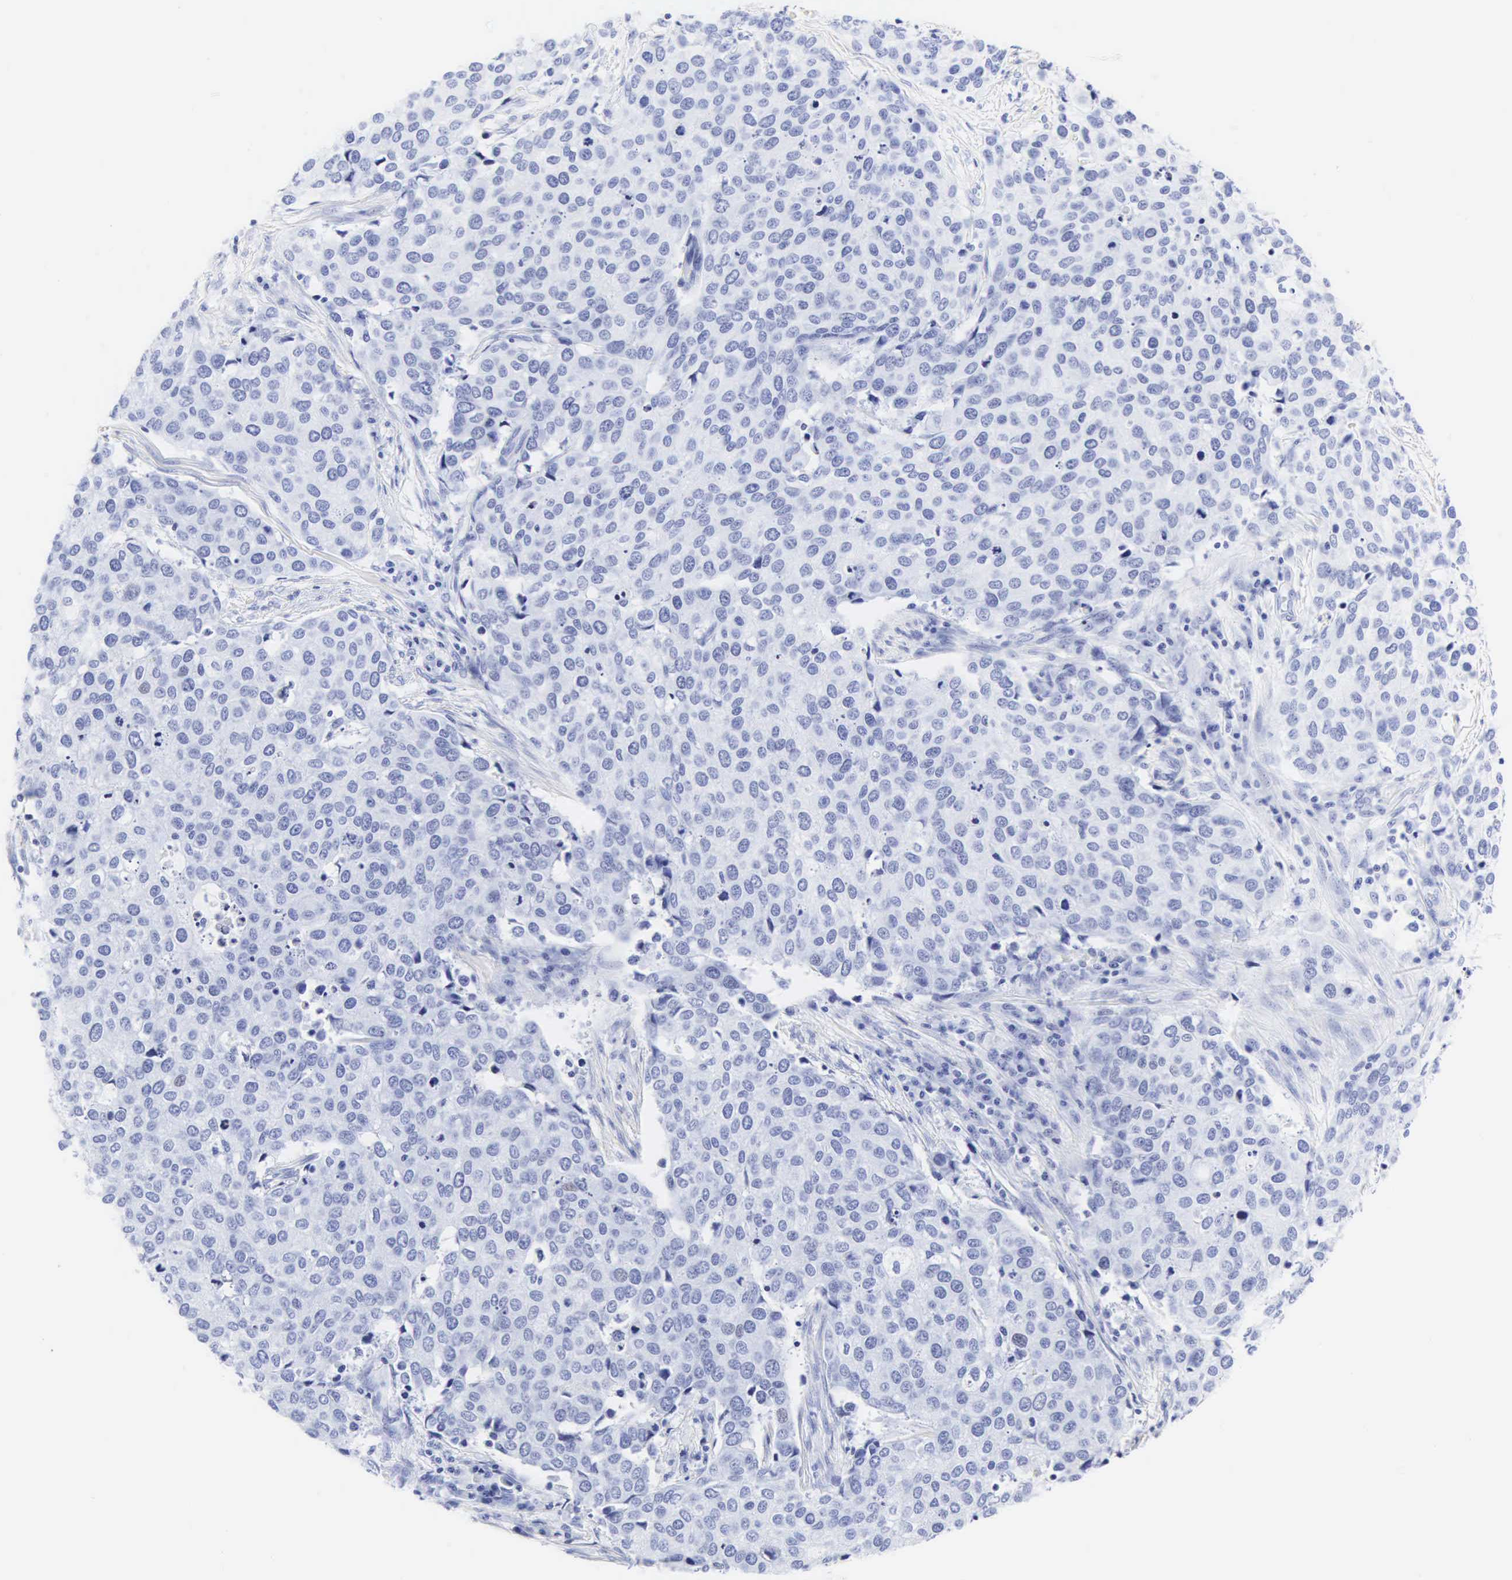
{"staining": {"intensity": "negative", "quantity": "none", "location": "none"}, "tissue": "cervical cancer", "cell_type": "Tumor cells", "image_type": "cancer", "snomed": [{"axis": "morphology", "description": "Squamous cell carcinoma, NOS"}, {"axis": "topography", "description": "Cervix"}], "caption": "There is no significant expression in tumor cells of squamous cell carcinoma (cervical).", "gene": "CGB3", "patient": {"sex": "female", "age": 54}}